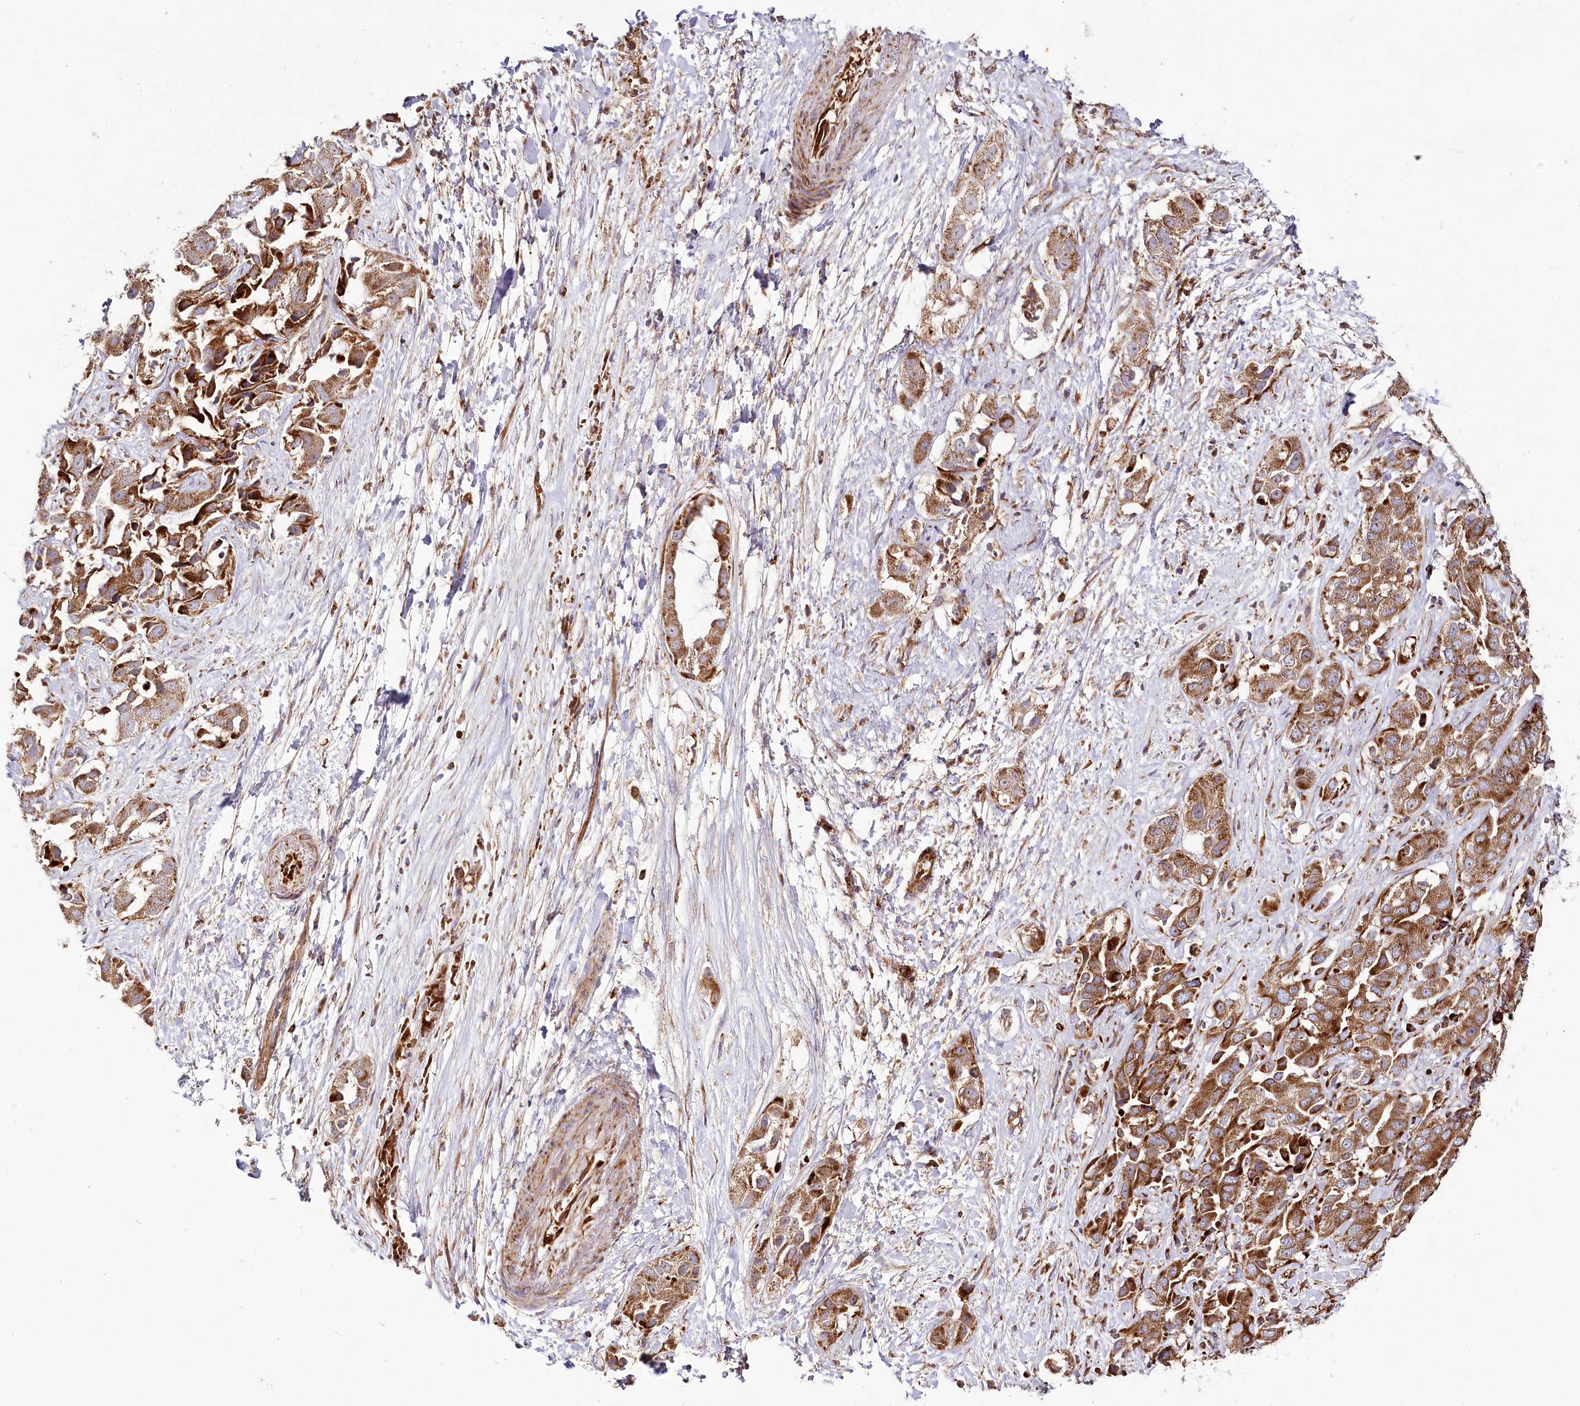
{"staining": {"intensity": "strong", "quantity": ">75%", "location": "cytoplasmic/membranous"}, "tissue": "liver cancer", "cell_type": "Tumor cells", "image_type": "cancer", "snomed": [{"axis": "morphology", "description": "Cholangiocarcinoma"}, {"axis": "topography", "description": "Liver"}], "caption": "Brown immunohistochemical staining in human cholangiocarcinoma (liver) exhibits strong cytoplasmic/membranous staining in about >75% of tumor cells.", "gene": "THUMPD3", "patient": {"sex": "female", "age": 52}}